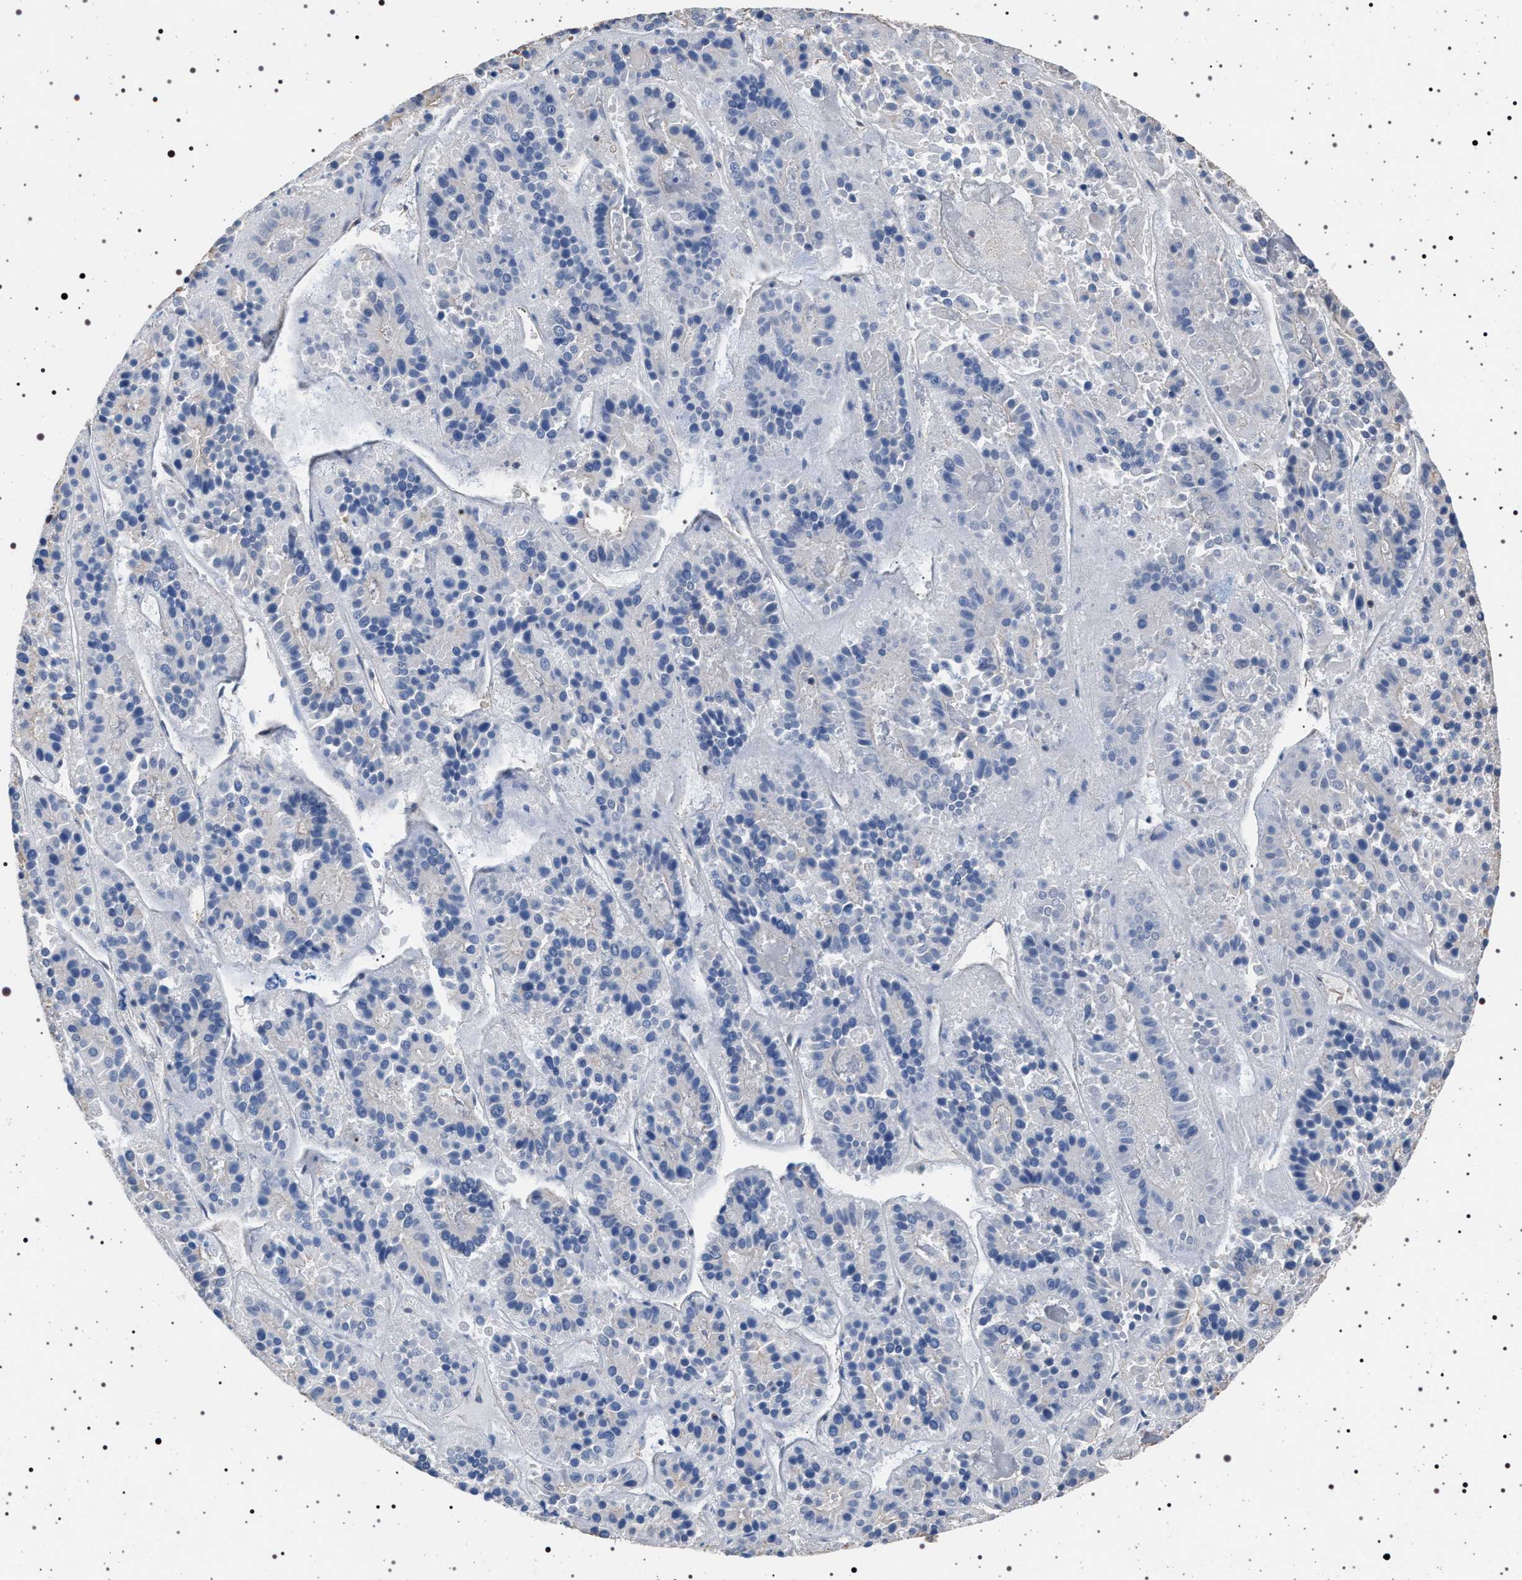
{"staining": {"intensity": "negative", "quantity": "none", "location": "none"}, "tissue": "pancreatic cancer", "cell_type": "Tumor cells", "image_type": "cancer", "snomed": [{"axis": "morphology", "description": "Adenocarcinoma, NOS"}, {"axis": "topography", "description": "Pancreas"}], "caption": "Immunohistochemistry (IHC) of human adenocarcinoma (pancreatic) displays no positivity in tumor cells. The staining was performed using DAB to visualize the protein expression in brown, while the nuclei were stained in blue with hematoxylin (Magnification: 20x).", "gene": "SMAP2", "patient": {"sex": "male", "age": 50}}